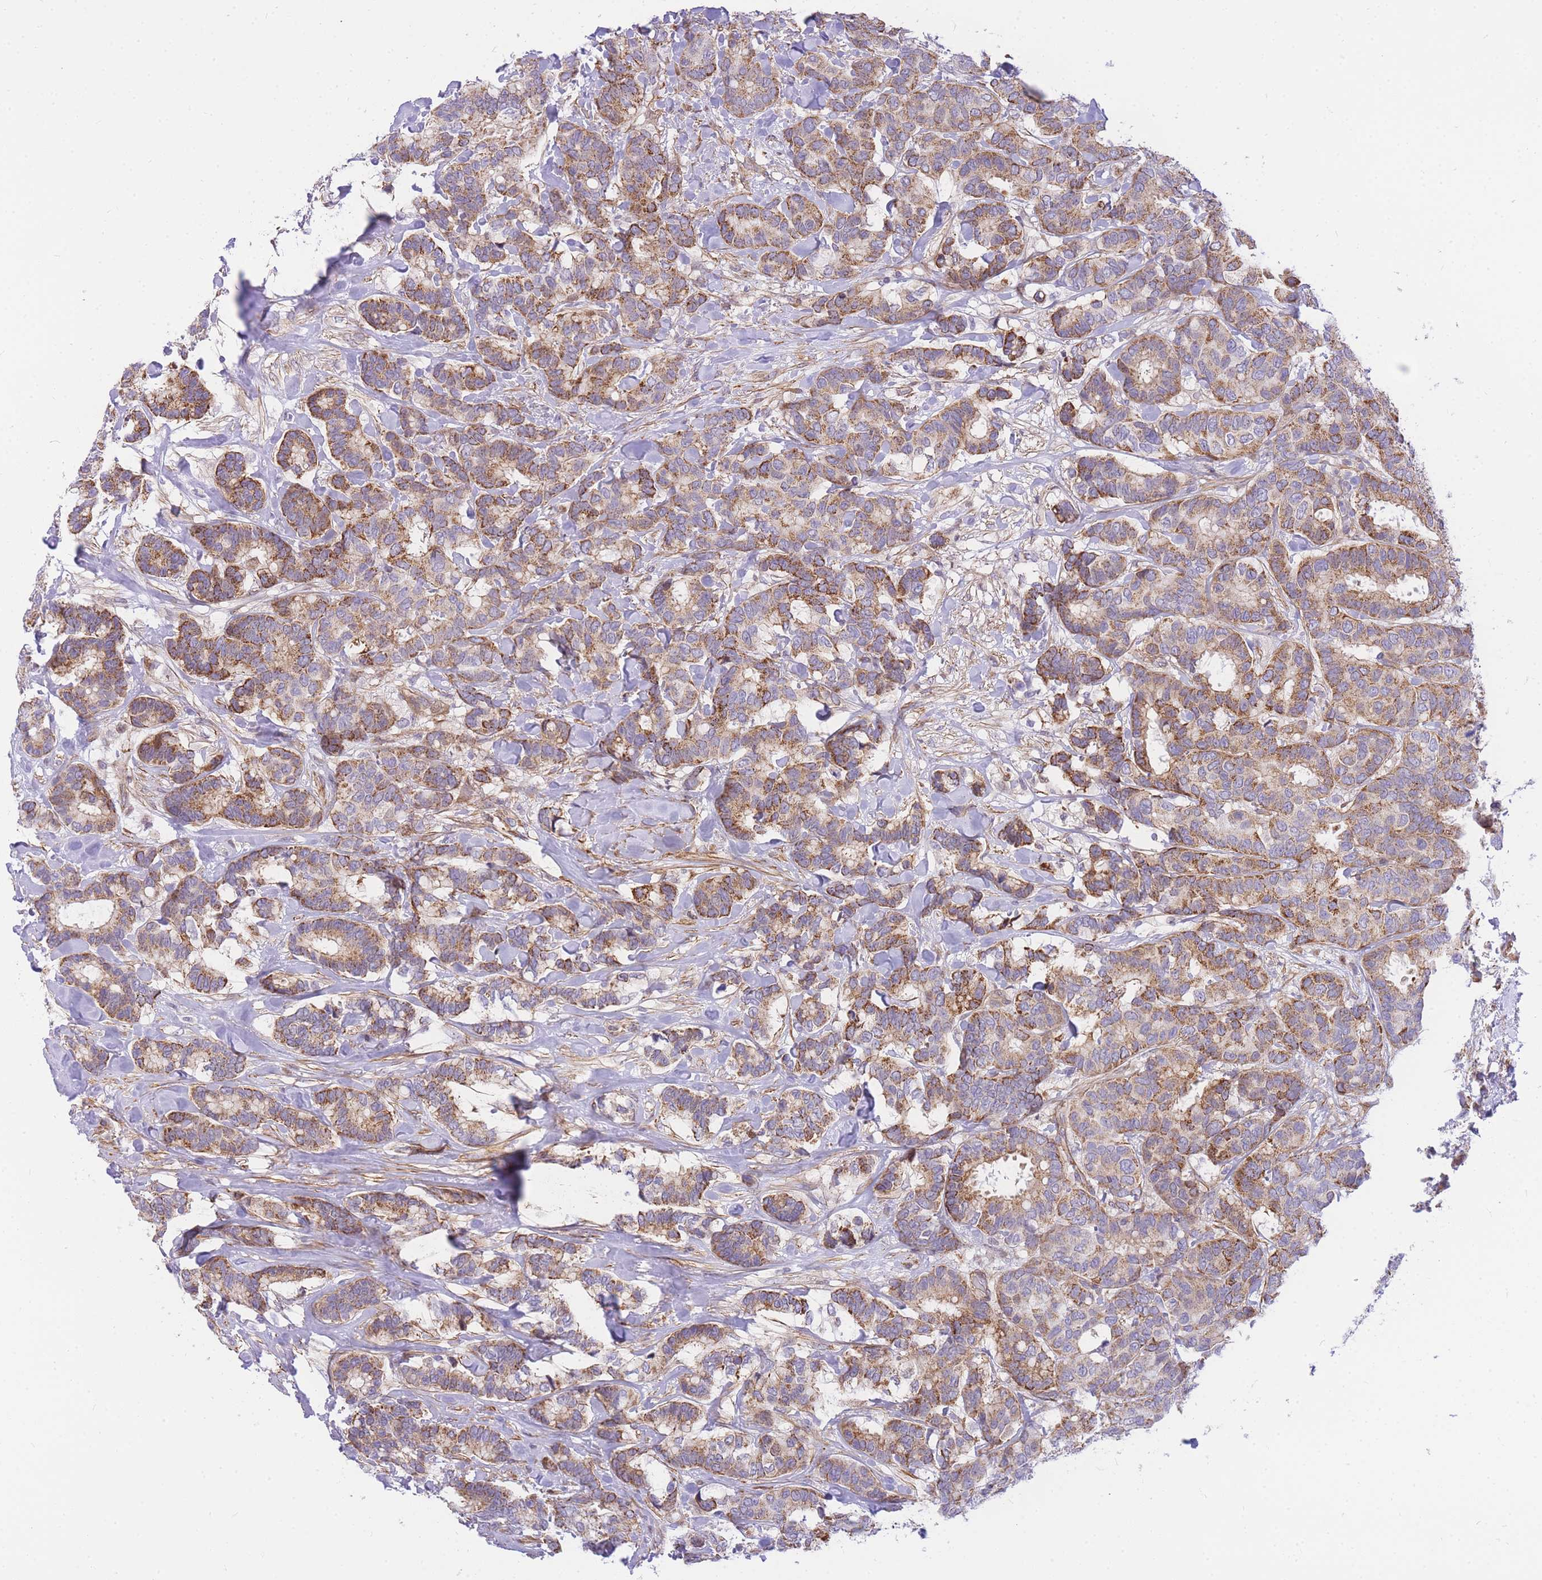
{"staining": {"intensity": "moderate", "quantity": ">75%", "location": "cytoplasmic/membranous"}, "tissue": "breast cancer", "cell_type": "Tumor cells", "image_type": "cancer", "snomed": [{"axis": "morphology", "description": "Normal tissue, NOS"}, {"axis": "morphology", "description": "Duct carcinoma"}, {"axis": "topography", "description": "Breast"}], "caption": "Approximately >75% of tumor cells in intraductal carcinoma (breast) show moderate cytoplasmic/membranous protein positivity as visualized by brown immunohistochemical staining.", "gene": "S100PBP", "patient": {"sex": "female", "age": 87}}